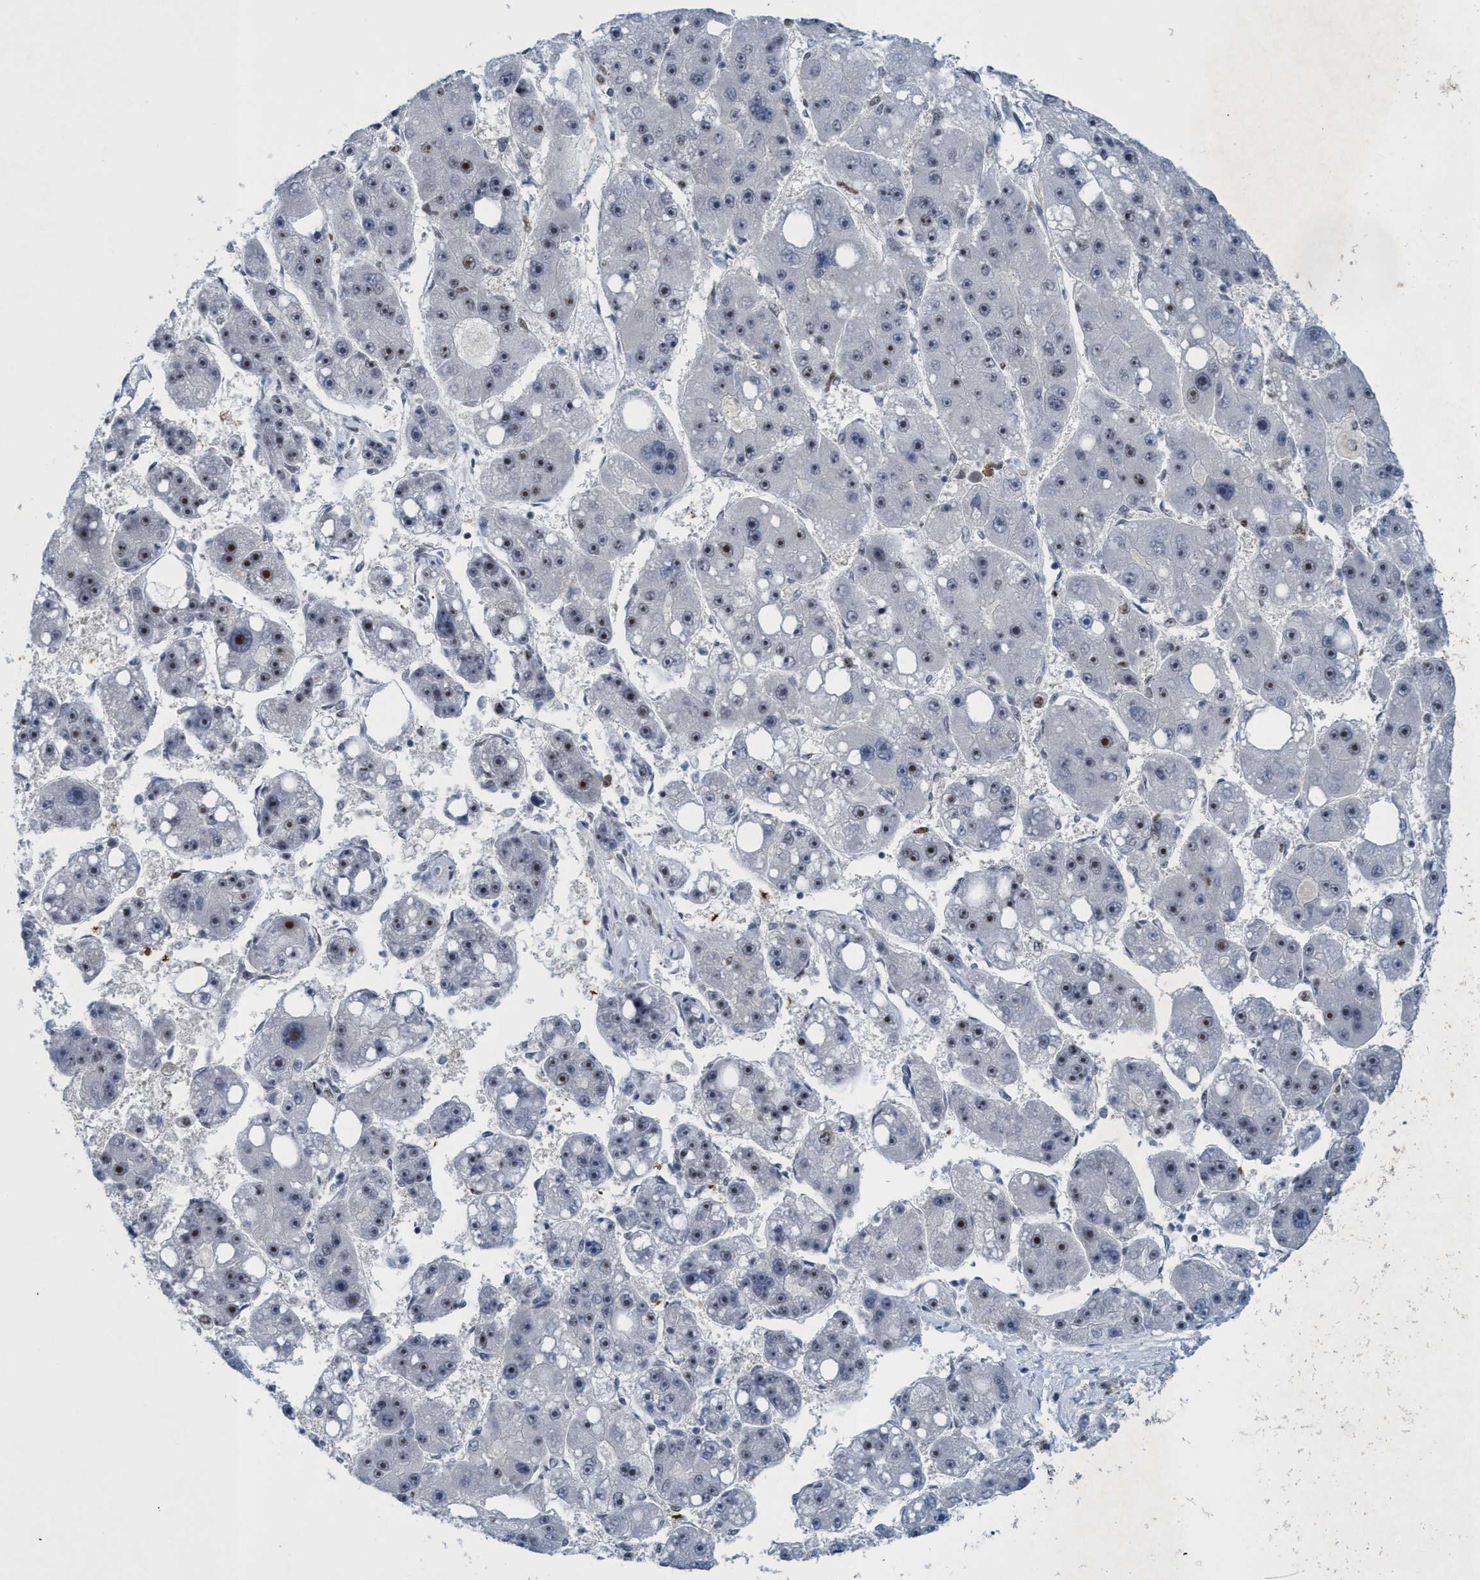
{"staining": {"intensity": "weak", "quantity": "25%-75%", "location": "nuclear"}, "tissue": "liver cancer", "cell_type": "Tumor cells", "image_type": "cancer", "snomed": [{"axis": "morphology", "description": "Carcinoma, Hepatocellular, NOS"}, {"axis": "topography", "description": "Liver"}], "caption": "A brown stain labels weak nuclear expression of a protein in human liver cancer (hepatocellular carcinoma) tumor cells.", "gene": "CWC27", "patient": {"sex": "female", "age": 61}}